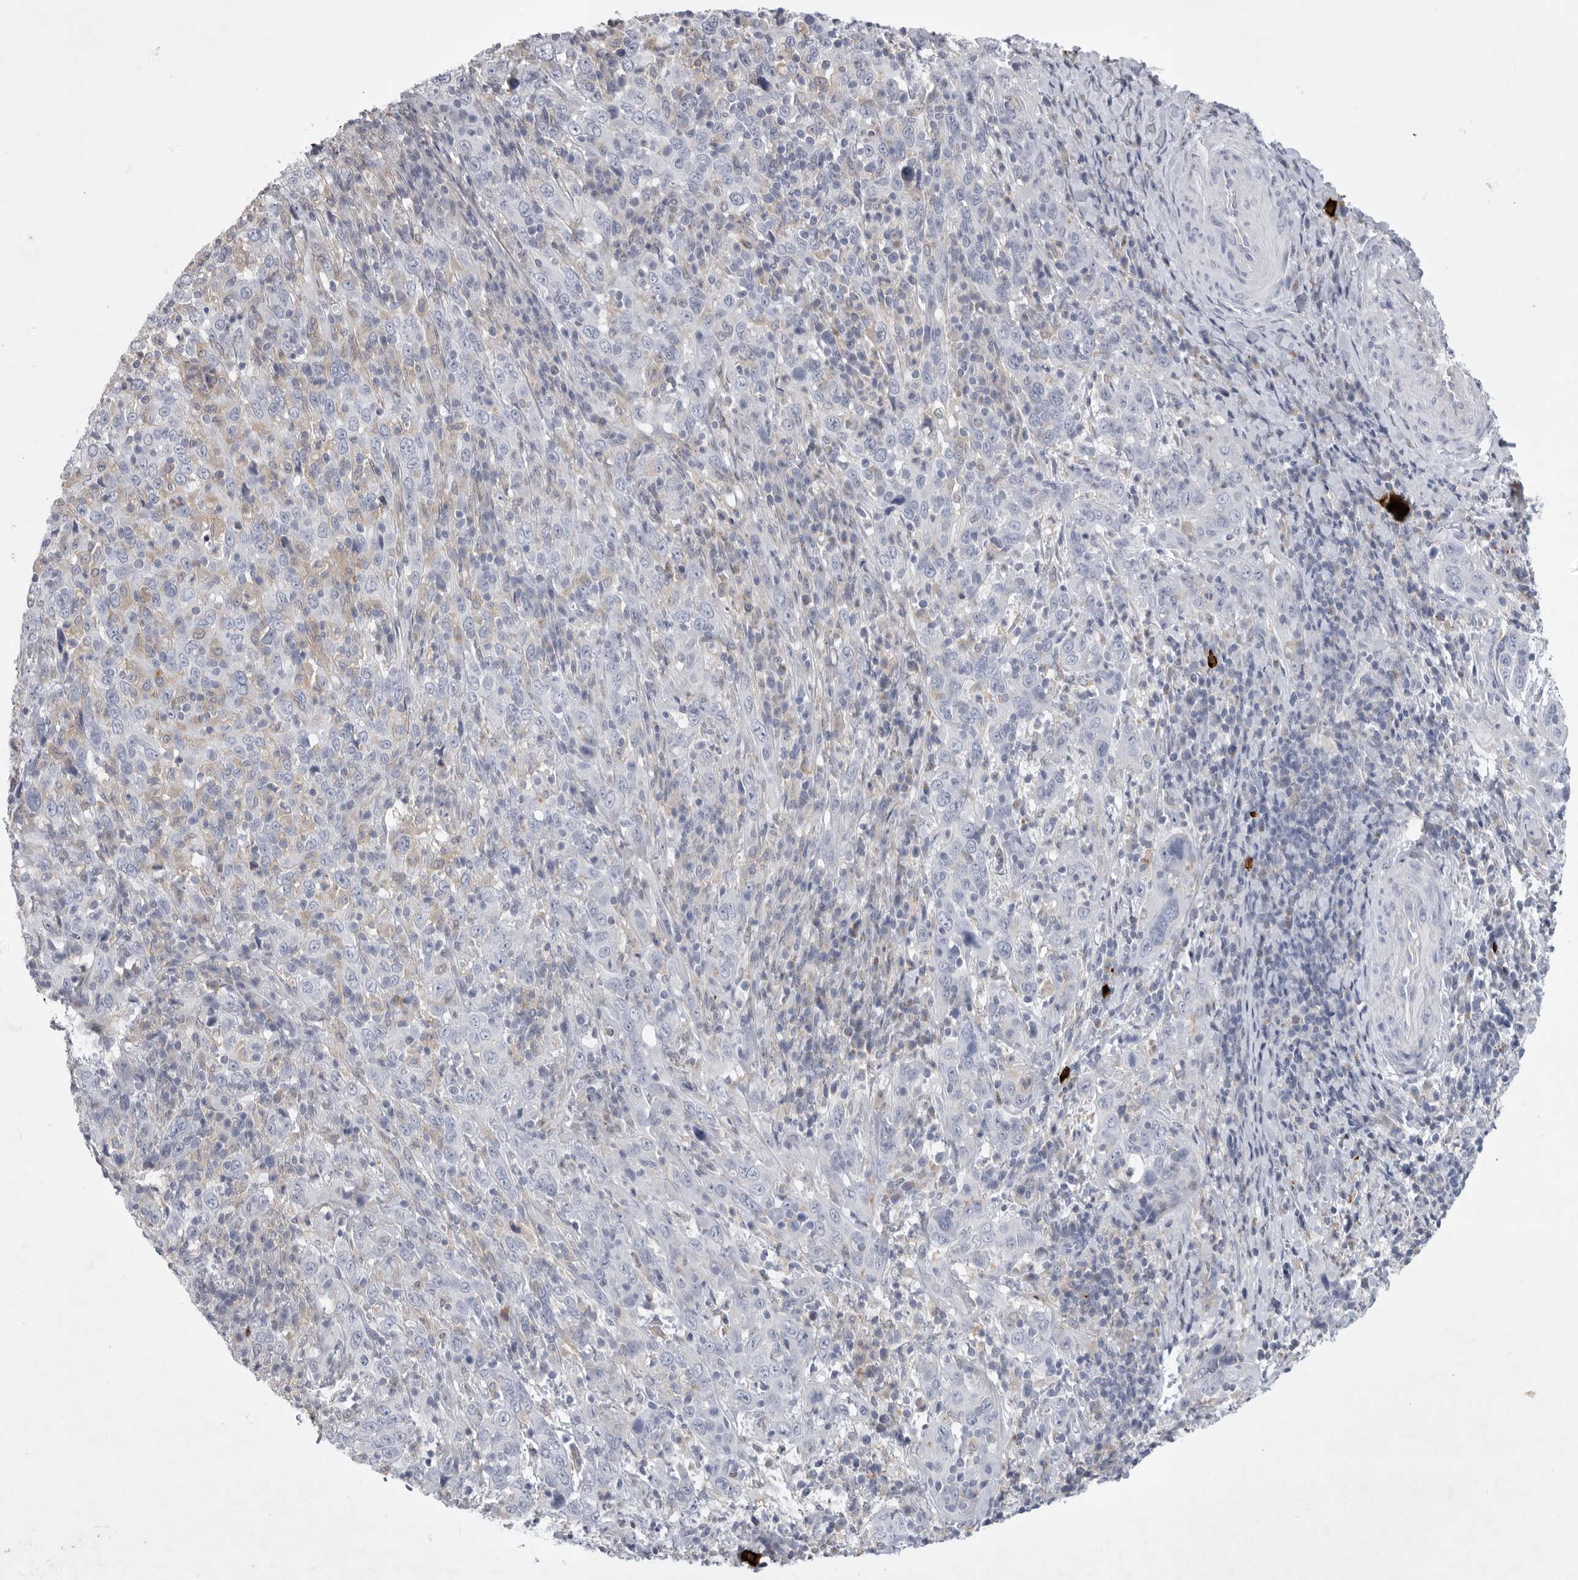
{"staining": {"intensity": "negative", "quantity": "none", "location": "none"}, "tissue": "cervical cancer", "cell_type": "Tumor cells", "image_type": "cancer", "snomed": [{"axis": "morphology", "description": "Squamous cell carcinoma, NOS"}, {"axis": "topography", "description": "Cervix"}], "caption": "Micrograph shows no protein expression in tumor cells of cervical cancer (squamous cell carcinoma) tissue.", "gene": "SIGLEC10", "patient": {"sex": "female", "age": 46}}